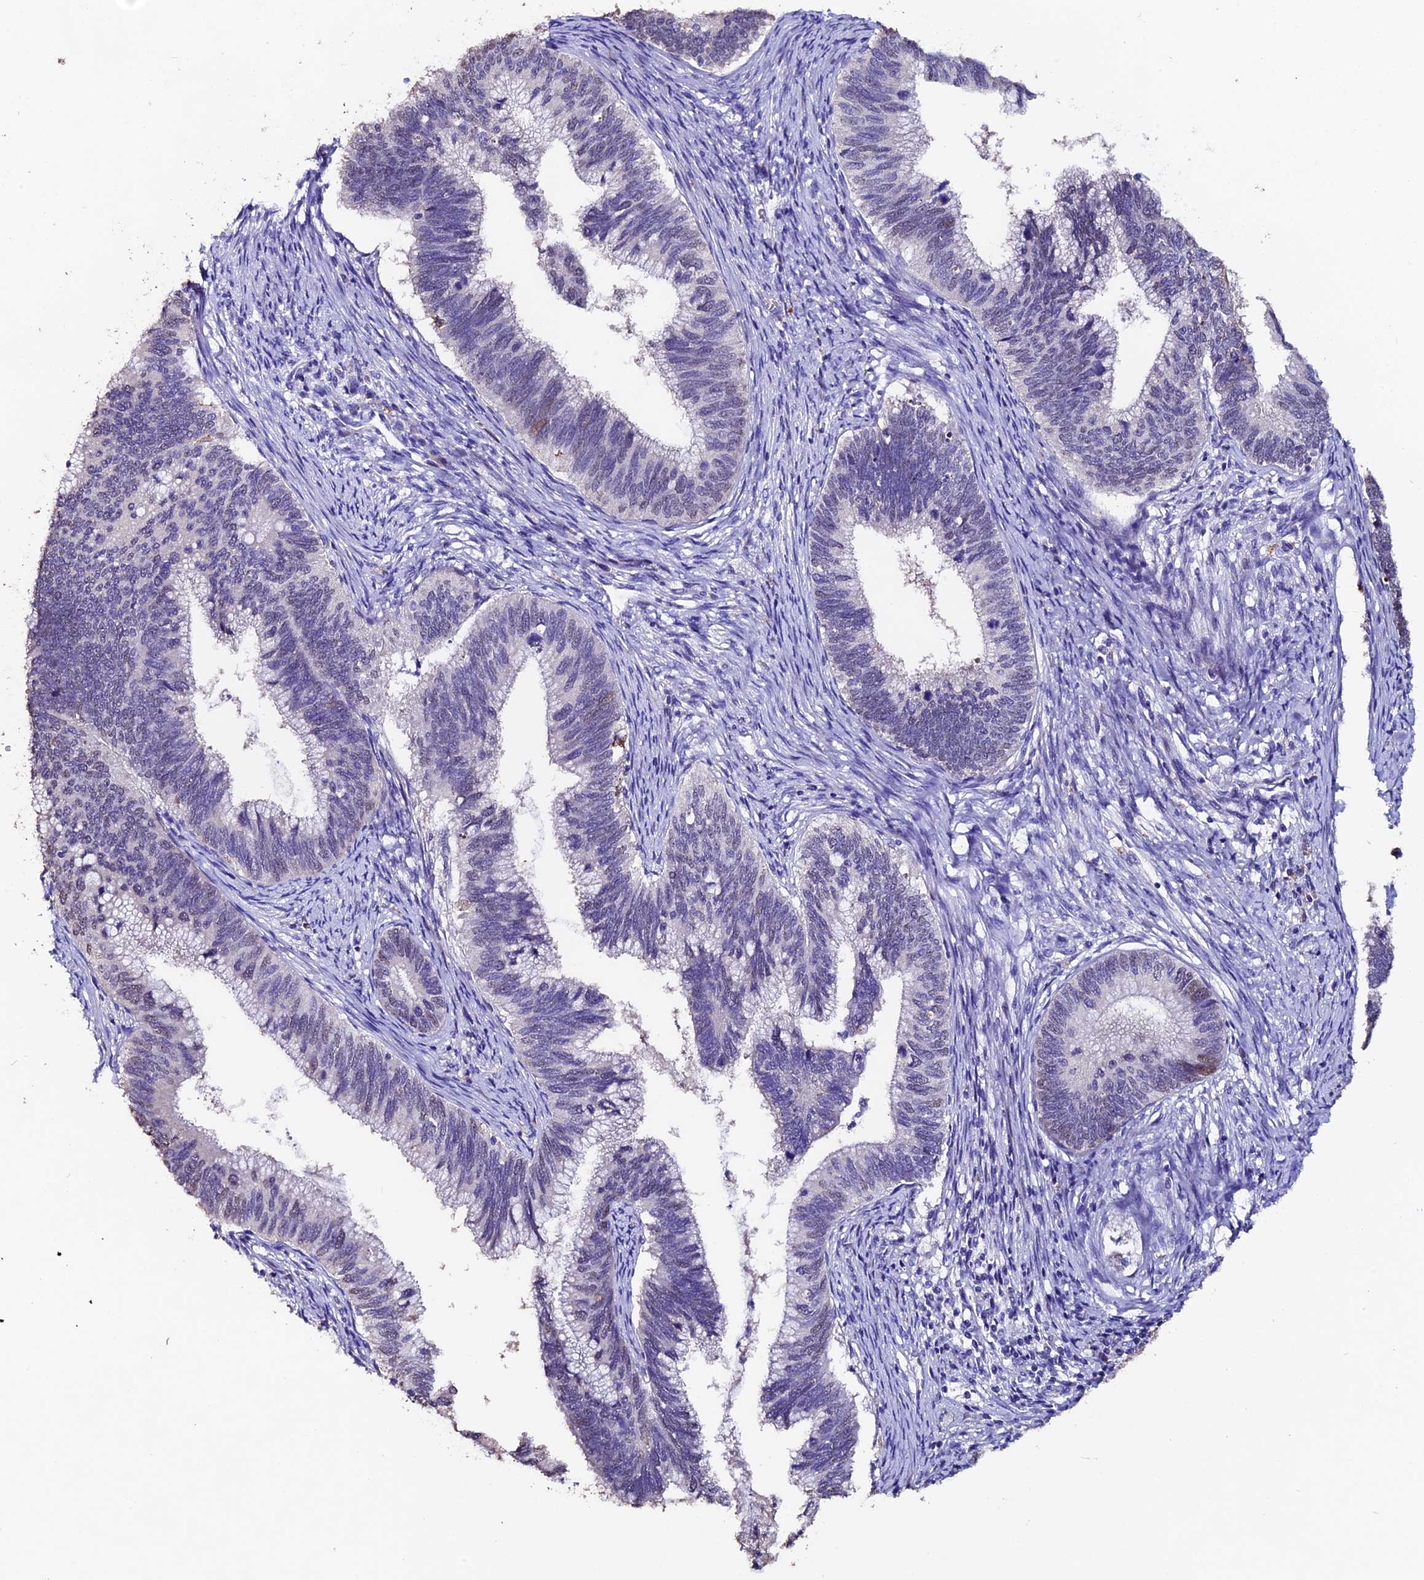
{"staining": {"intensity": "moderate", "quantity": "<25%", "location": "nuclear"}, "tissue": "cervical cancer", "cell_type": "Tumor cells", "image_type": "cancer", "snomed": [{"axis": "morphology", "description": "Adenocarcinoma, NOS"}, {"axis": "topography", "description": "Cervix"}], "caption": "Protein staining displays moderate nuclear expression in approximately <25% of tumor cells in cervical cancer (adenocarcinoma). Nuclei are stained in blue.", "gene": "FBXW9", "patient": {"sex": "female", "age": 42}}